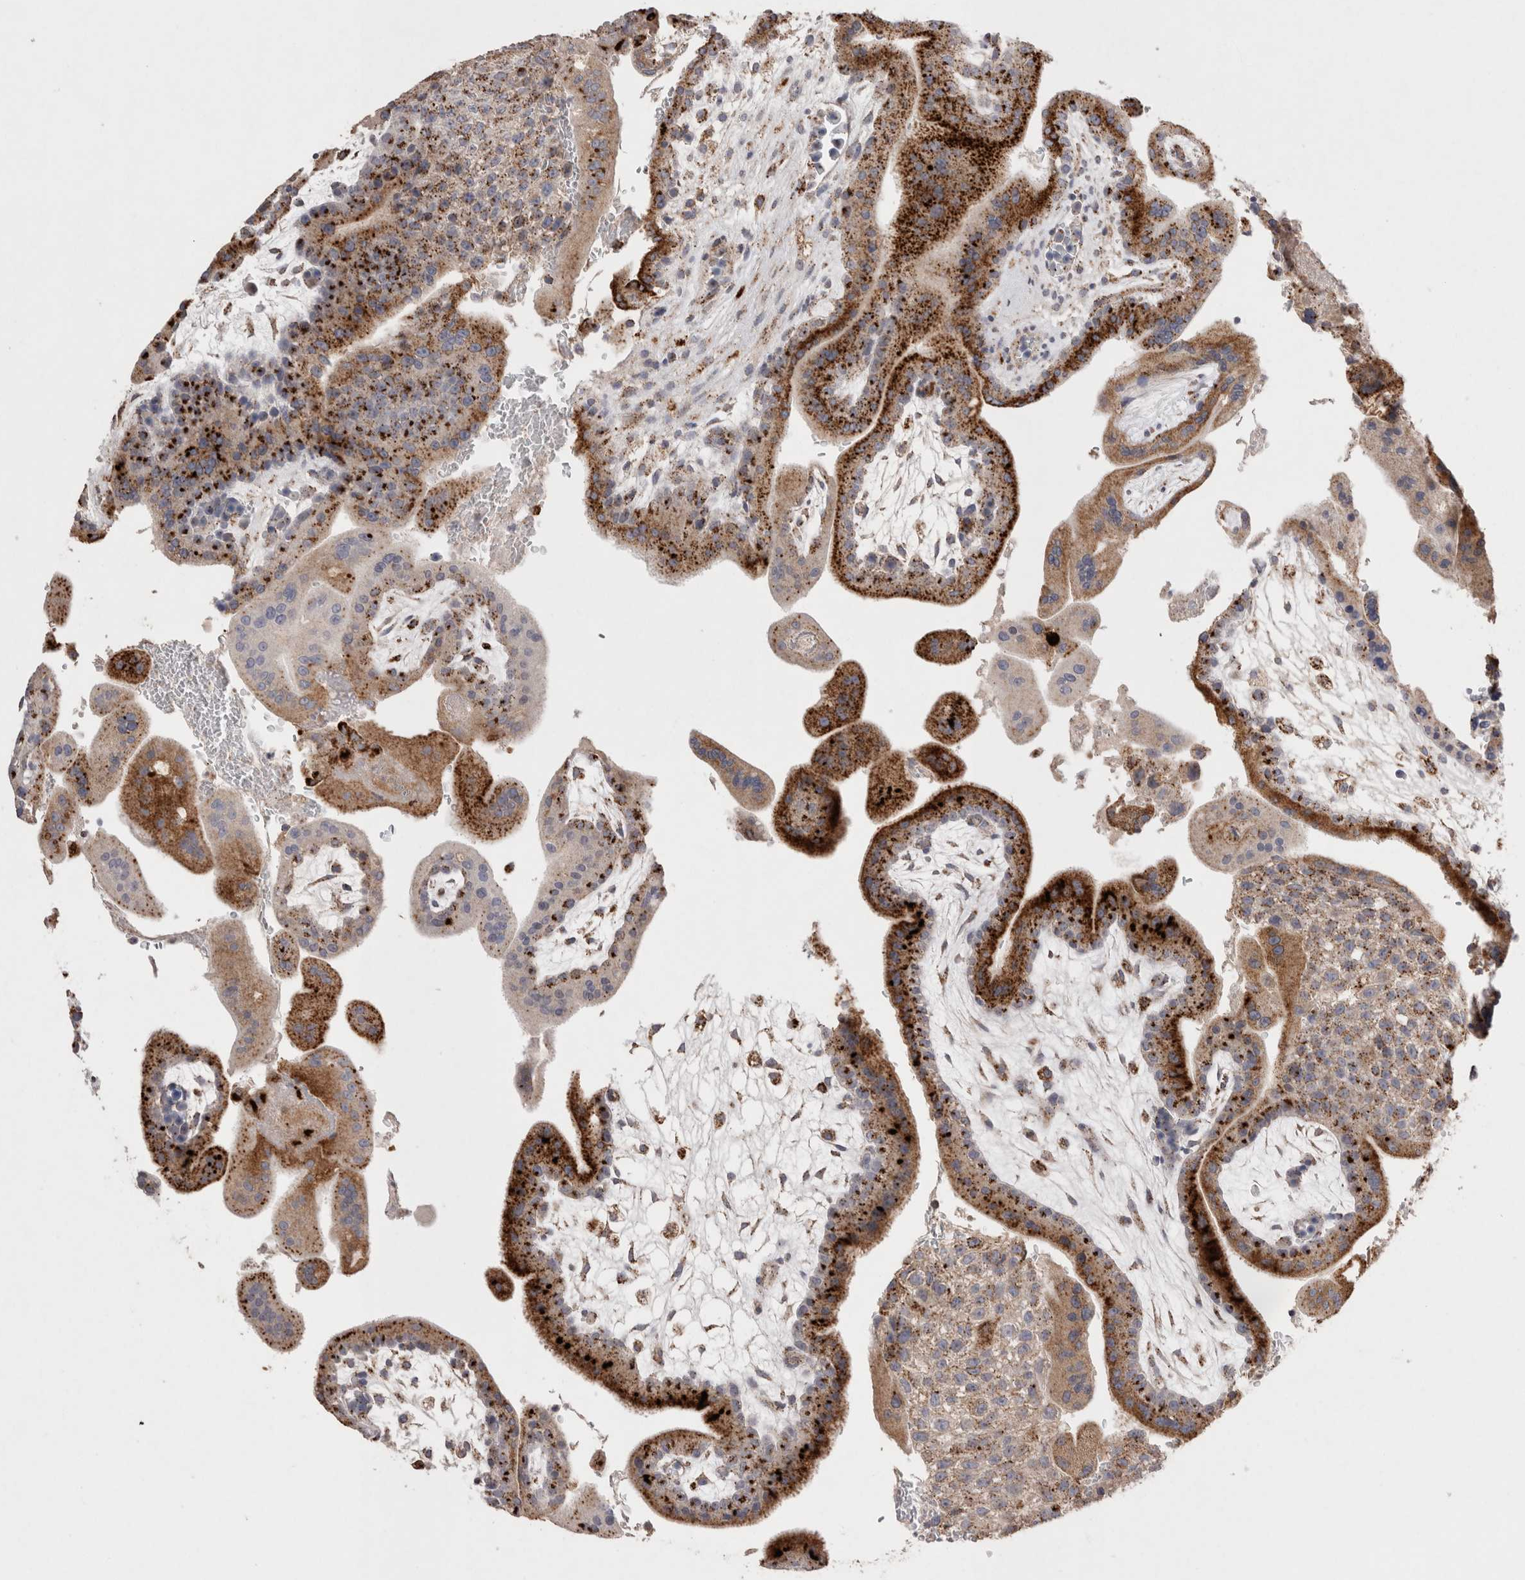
{"staining": {"intensity": "strong", "quantity": ">75%", "location": "cytoplasmic/membranous"}, "tissue": "placenta", "cell_type": "Decidual cells", "image_type": "normal", "snomed": [{"axis": "morphology", "description": "Normal tissue, NOS"}, {"axis": "topography", "description": "Placenta"}], "caption": "The histopathology image exhibits staining of benign placenta, revealing strong cytoplasmic/membranous protein staining (brown color) within decidual cells. The staining was performed using DAB (3,3'-diaminobenzidine) to visualize the protein expression in brown, while the nuclei were stained in blue with hematoxylin (Magnification: 20x).", "gene": "CTSA", "patient": {"sex": "female", "age": 35}}